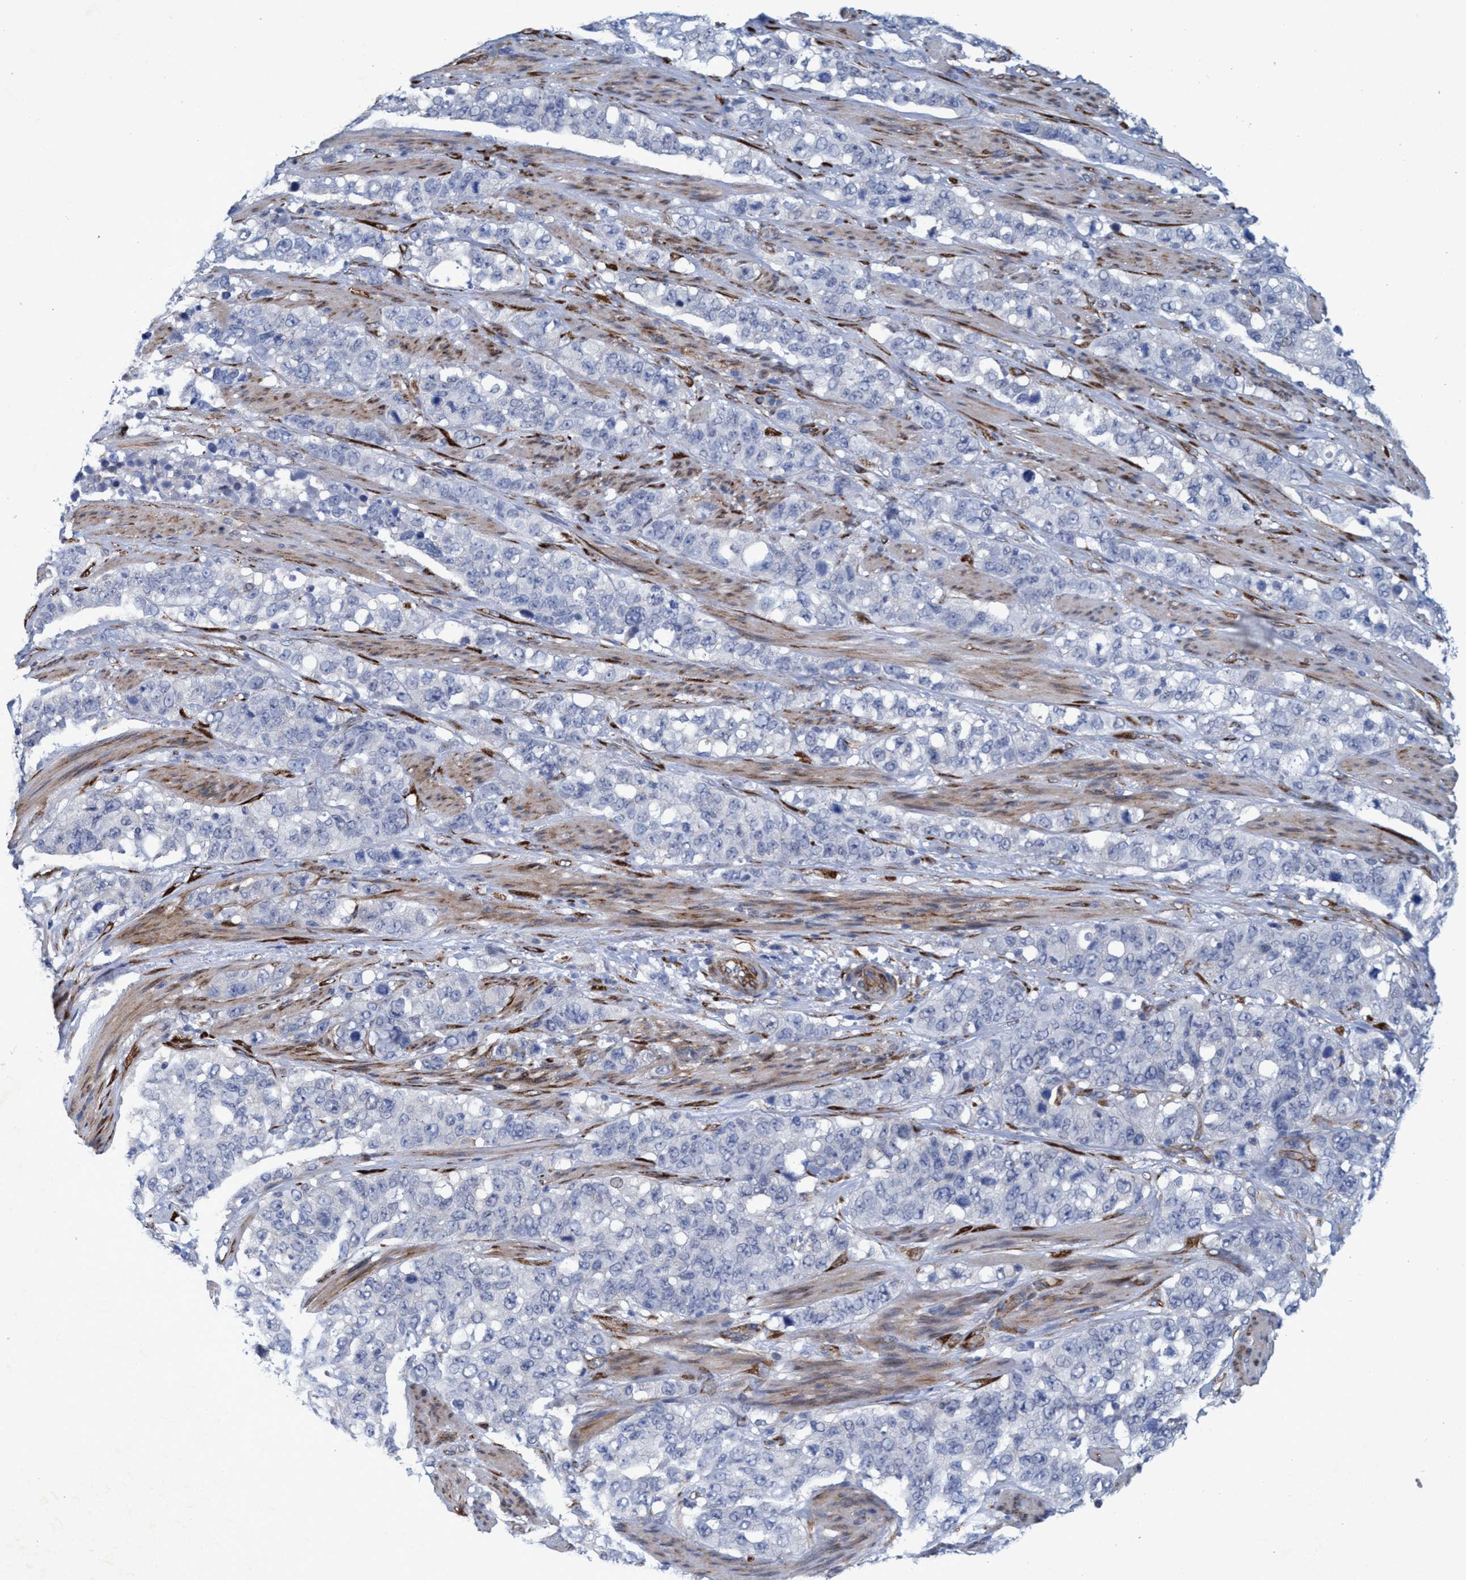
{"staining": {"intensity": "negative", "quantity": "none", "location": "none"}, "tissue": "stomach cancer", "cell_type": "Tumor cells", "image_type": "cancer", "snomed": [{"axis": "morphology", "description": "Adenocarcinoma, NOS"}, {"axis": "topography", "description": "Stomach"}], "caption": "A high-resolution image shows immunohistochemistry staining of stomach cancer, which shows no significant positivity in tumor cells. (Immunohistochemistry, brightfield microscopy, high magnification).", "gene": "SLC43A2", "patient": {"sex": "male", "age": 48}}